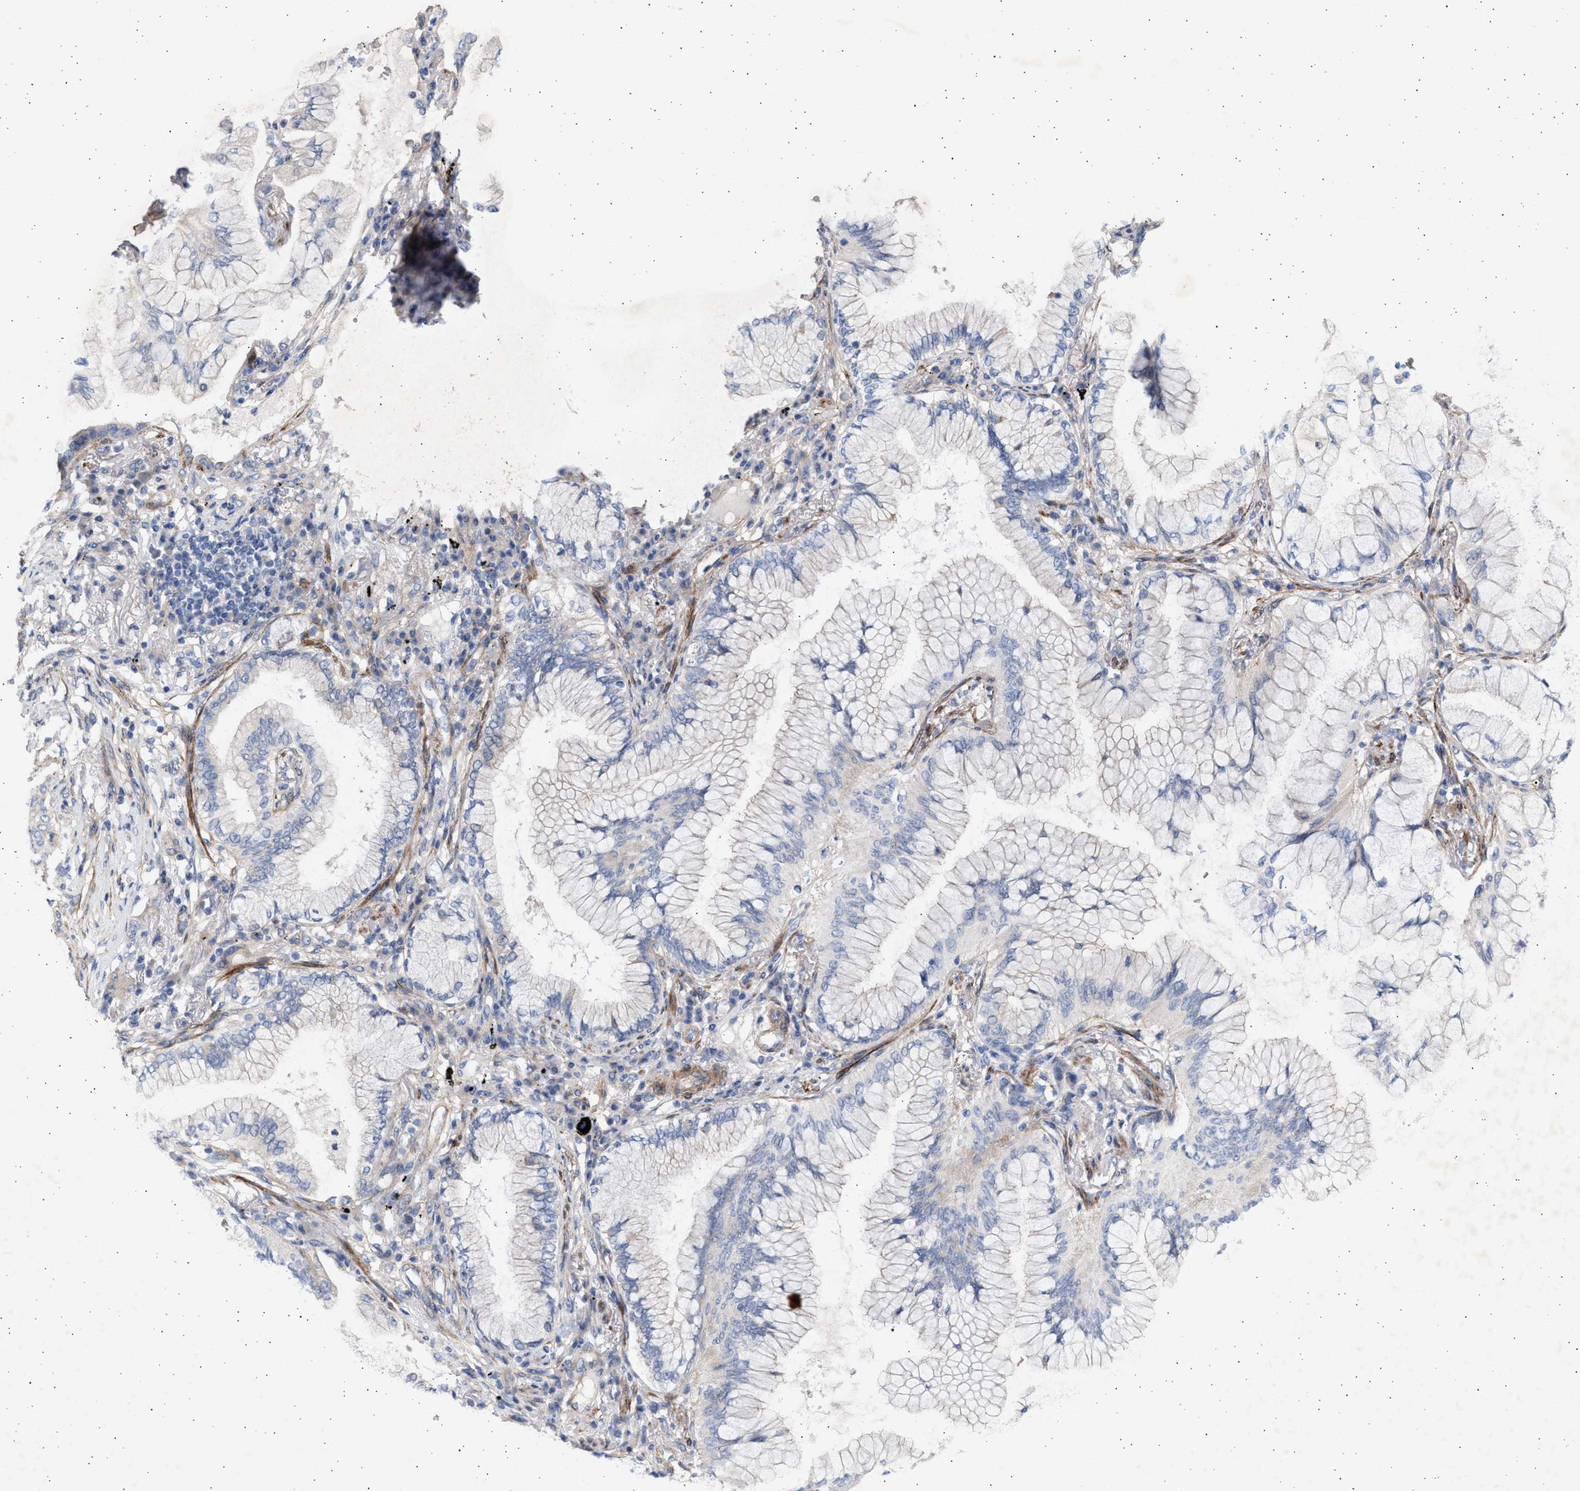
{"staining": {"intensity": "negative", "quantity": "none", "location": "none"}, "tissue": "lung cancer", "cell_type": "Tumor cells", "image_type": "cancer", "snomed": [{"axis": "morphology", "description": "Adenocarcinoma, NOS"}, {"axis": "topography", "description": "Lung"}], "caption": "IHC micrograph of human lung cancer stained for a protein (brown), which demonstrates no staining in tumor cells.", "gene": "NBR1", "patient": {"sex": "female", "age": 70}}